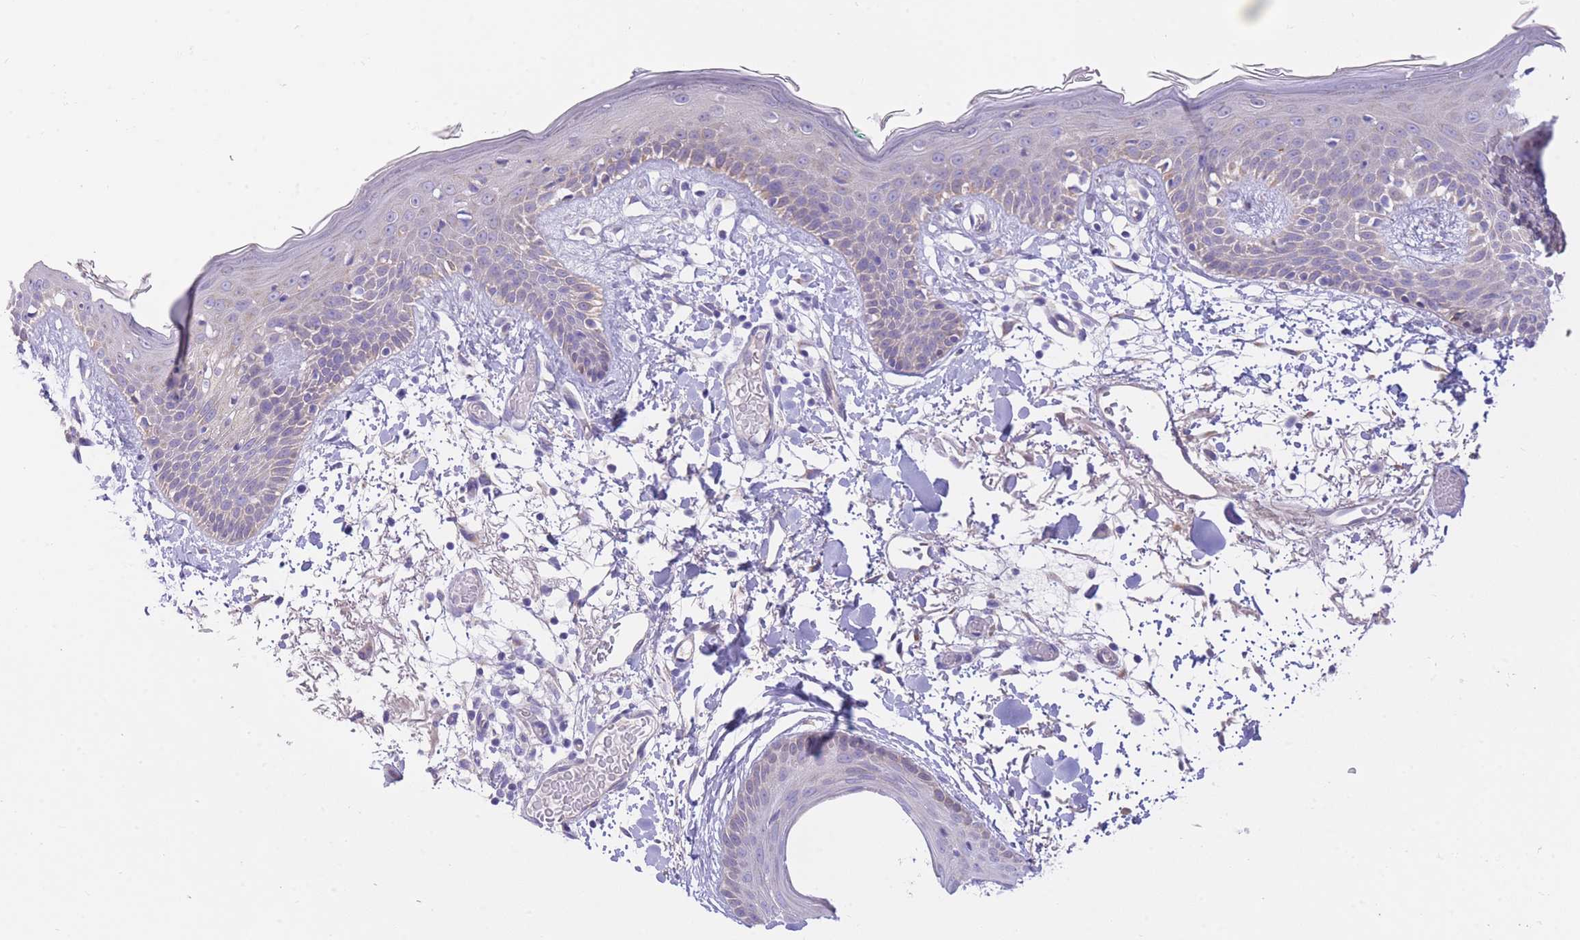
{"staining": {"intensity": "negative", "quantity": "none", "location": "none"}, "tissue": "skin", "cell_type": "Fibroblasts", "image_type": "normal", "snomed": [{"axis": "morphology", "description": "Normal tissue, NOS"}, {"axis": "topography", "description": "Skin"}], "caption": "DAB (3,3'-diaminobenzidine) immunohistochemical staining of benign skin demonstrates no significant positivity in fibroblasts. (Brightfield microscopy of DAB (3,3'-diaminobenzidine) IHC at high magnification).", "gene": "PGM1", "patient": {"sex": "male", "age": 79}}